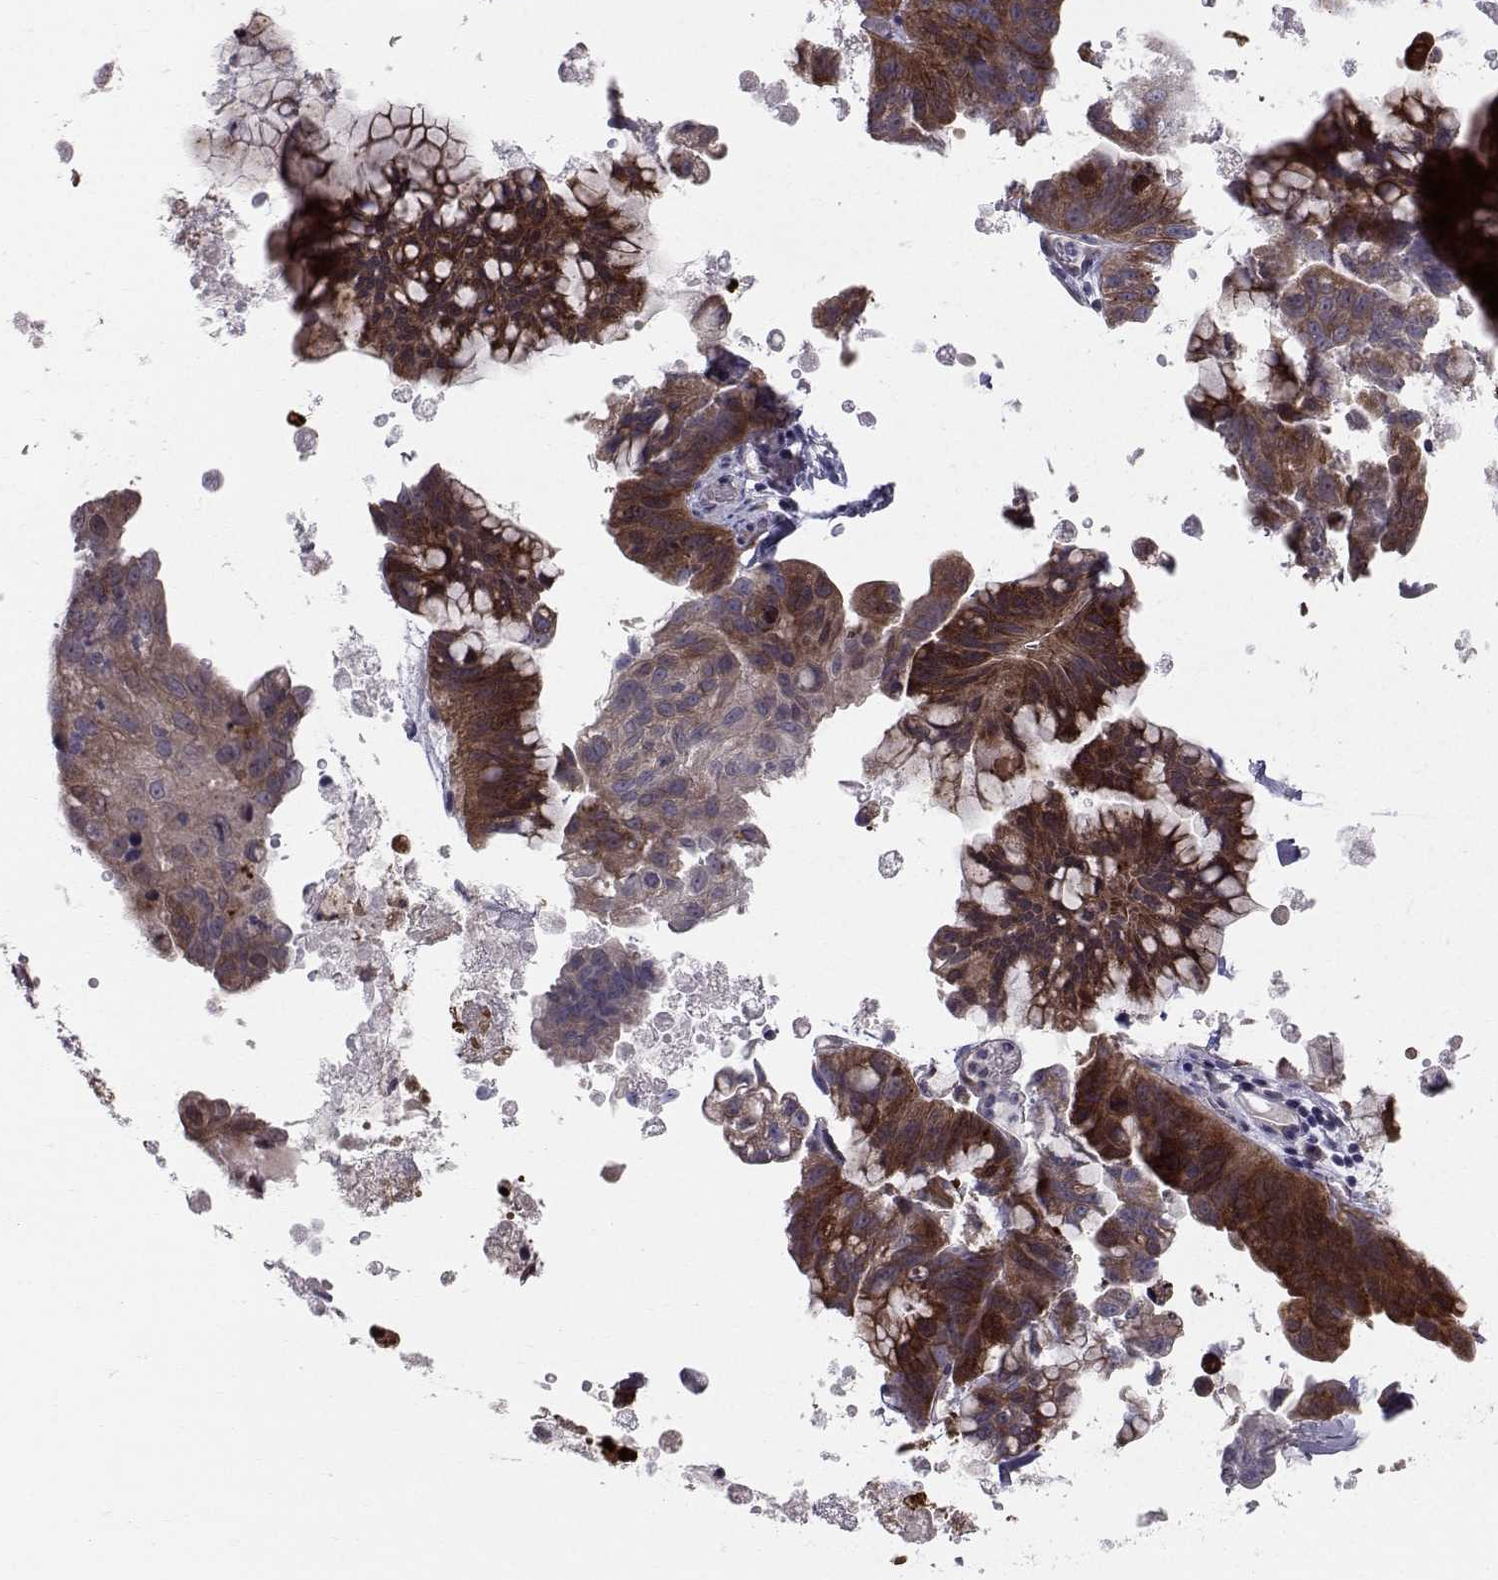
{"staining": {"intensity": "strong", "quantity": "25%-75%", "location": "cytoplasmic/membranous"}, "tissue": "ovarian cancer", "cell_type": "Tumor cells", "image_type": "cancer", "snomed": [{"axis": "morphology", "description": "Cystadenocarcinoma, mucinous, NOS"}, {"axis": "topography", "description": "Ovary"}], "caption": "An immunohistochemistry (IHC) micrograph of tumor tissue is shown. Protein staining in brown shows strong cytoplasmic/membranous positivity in ovarian cancer within tumor cells.", "gene": "HSP90AB1", "patient": {"sex": "female", "age": 76}}